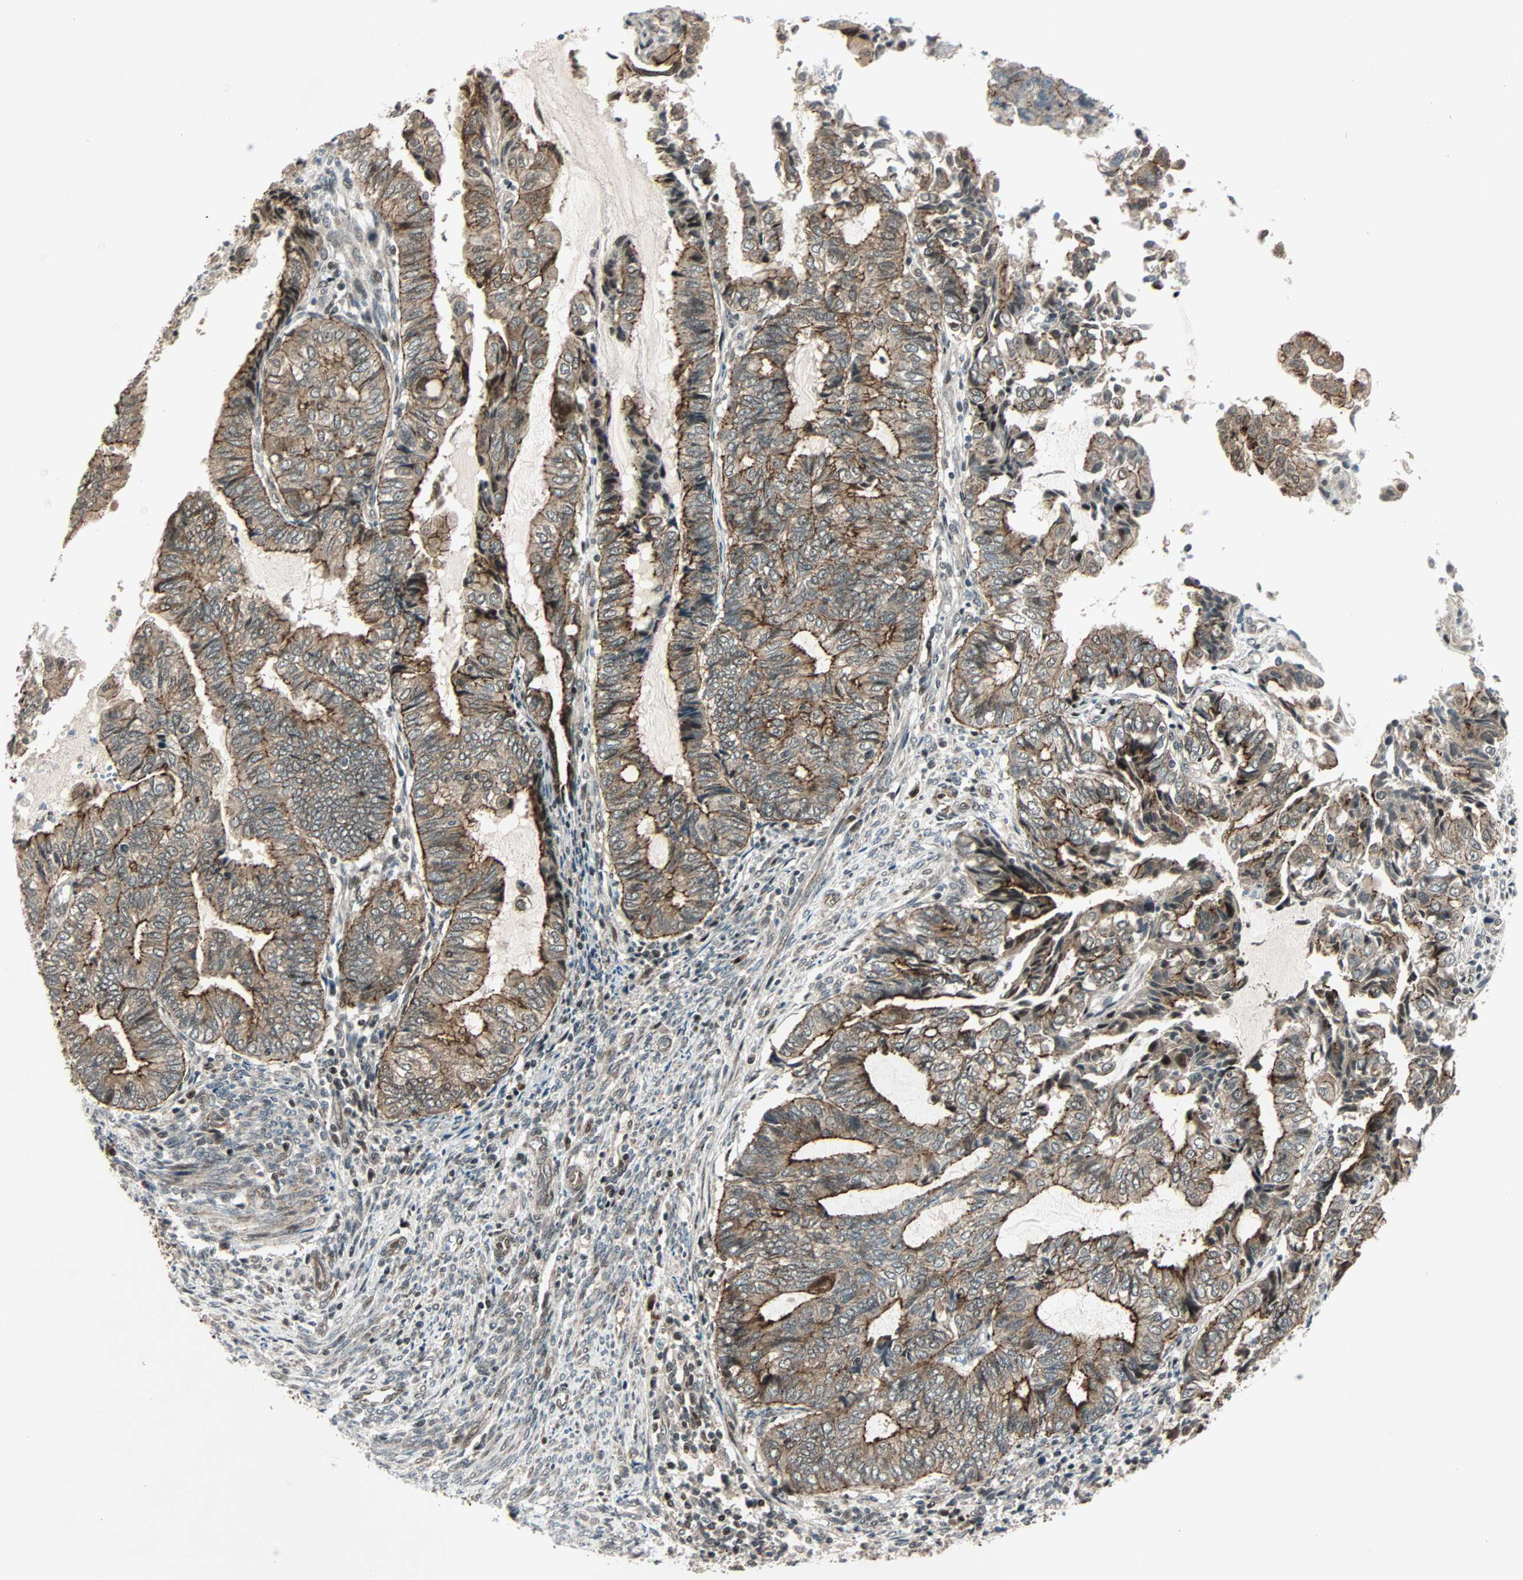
{"staining": {"intensity": "strong", "quantity": "25%-75%", "location": "cytoplasmic/membranous"}, "tissue": "endometrial cancer", "cell_type": "Tumor cells", "image_type": "cancer", "snomed": [{"axis": "morphology", "description": "Adenocarcinoma, NOS"}, {"axis": "topography", "description": "Uterus"}, {"axis": "topography", "description": "Endometrium"}], "caption": "A brown stain shows strong cytoplasmic/membranous staining of a protein in endometrial cancer tumor cells. (DAB IHC, brown staining for protein, blue staining for nuclei).", "gene": "CBX4", "patient": {"sex": "female", "age": 70}}